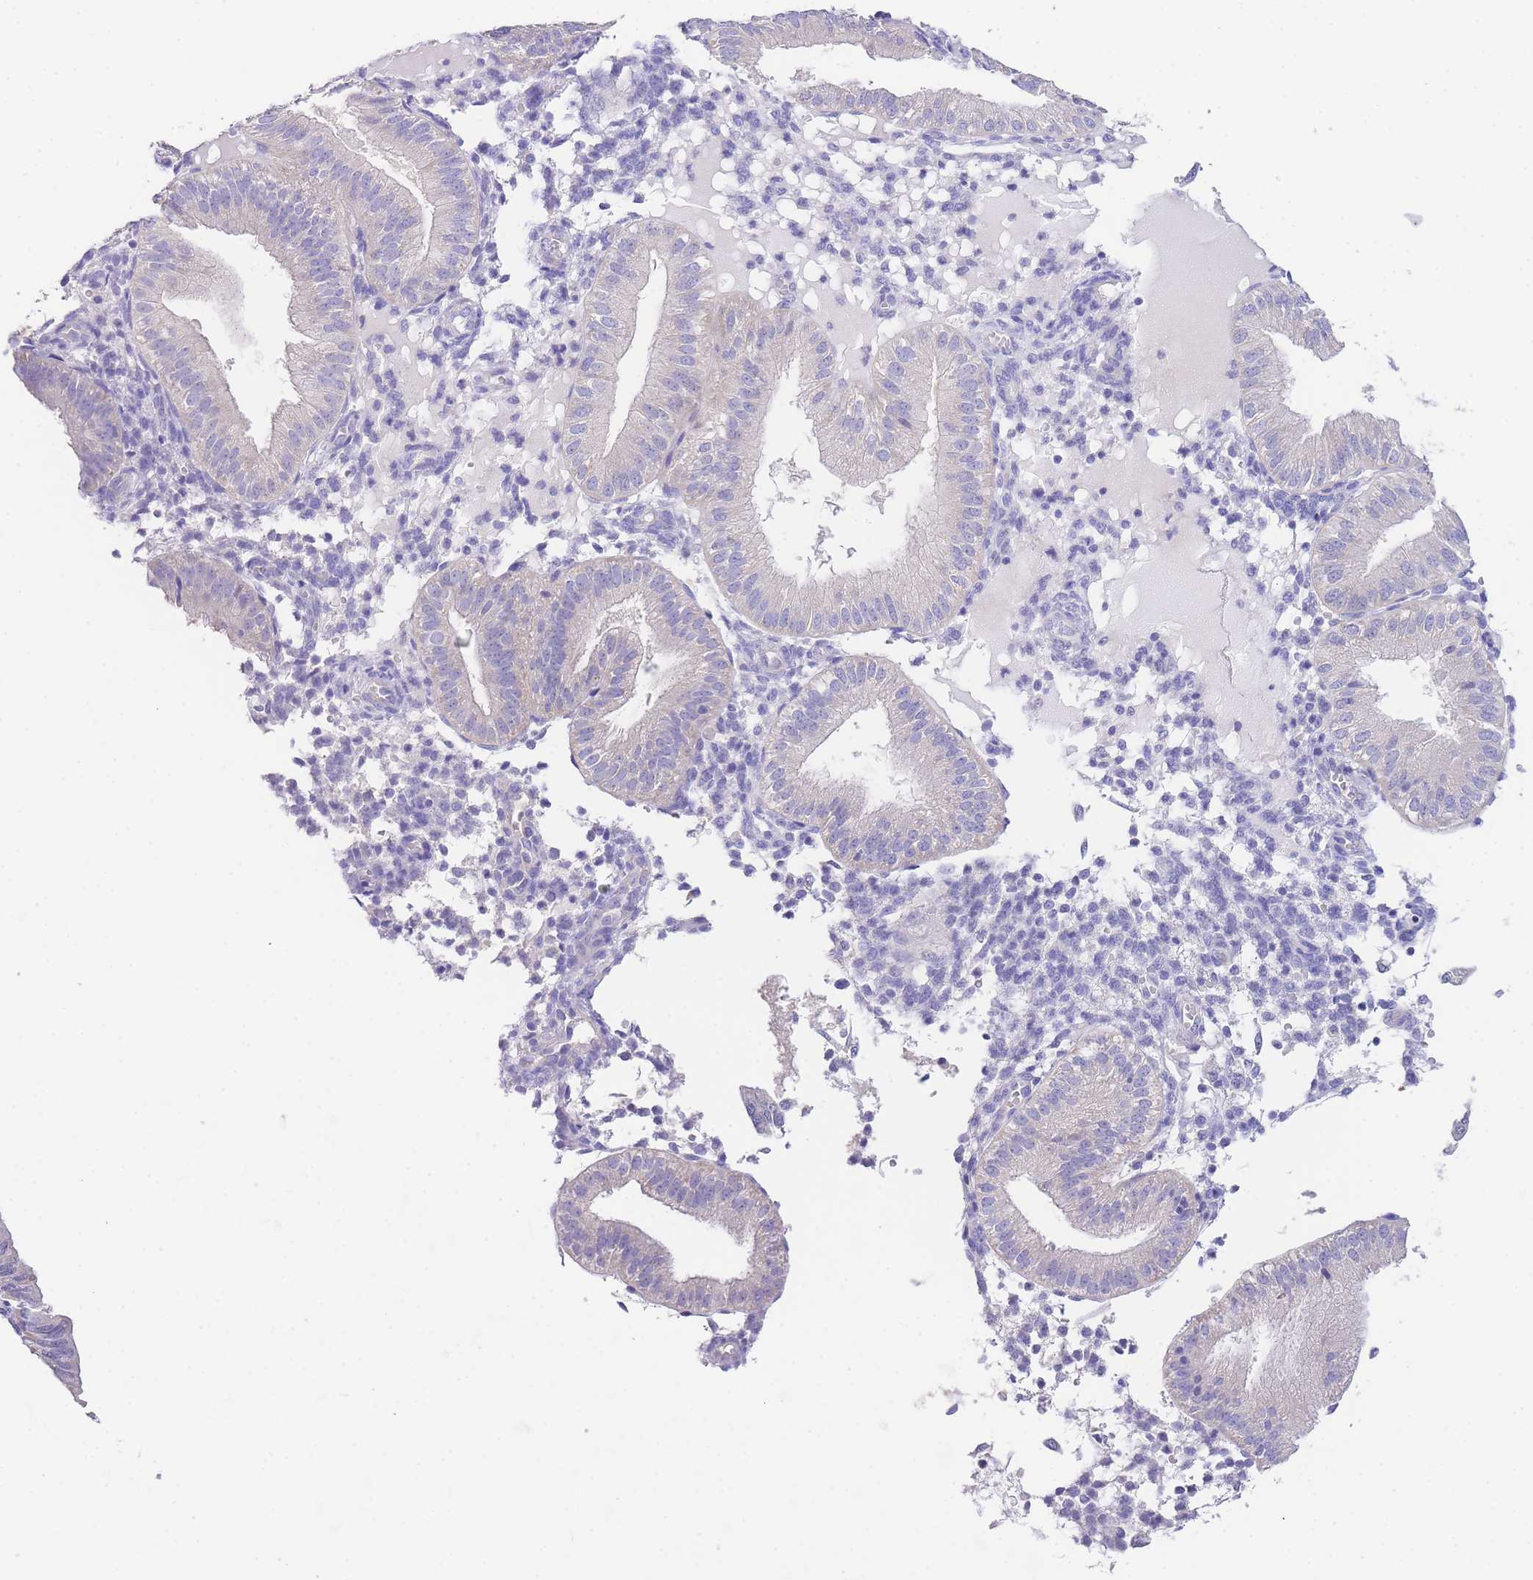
{"staining": {"intensity": "negative", "quantity": "none", "location": "none"}, "tissue": "endometrium", "cell_type": "Cells in endometrial stroma", "image_type": "normal", "snomed": [{"axis": "morphology", "description": "Normal tissue, NOS"}, {"axis": "topography", "description": "Endometrium"}], "caption": "High power microscopy histopathology image of an immunohistochemistry (IHC) micrograph of normal endometrium, revealing no significant expression in cells in endometrial stroma. The staining was performed using DAB (3,3'-diaminobenzidine) to visualize the protein expression in brown, while the nuclei were stained in blue with hematoxylin (Magnification: 20x).", "gene": "EPN2", "patient": {"sex": "female", "age": 39}}